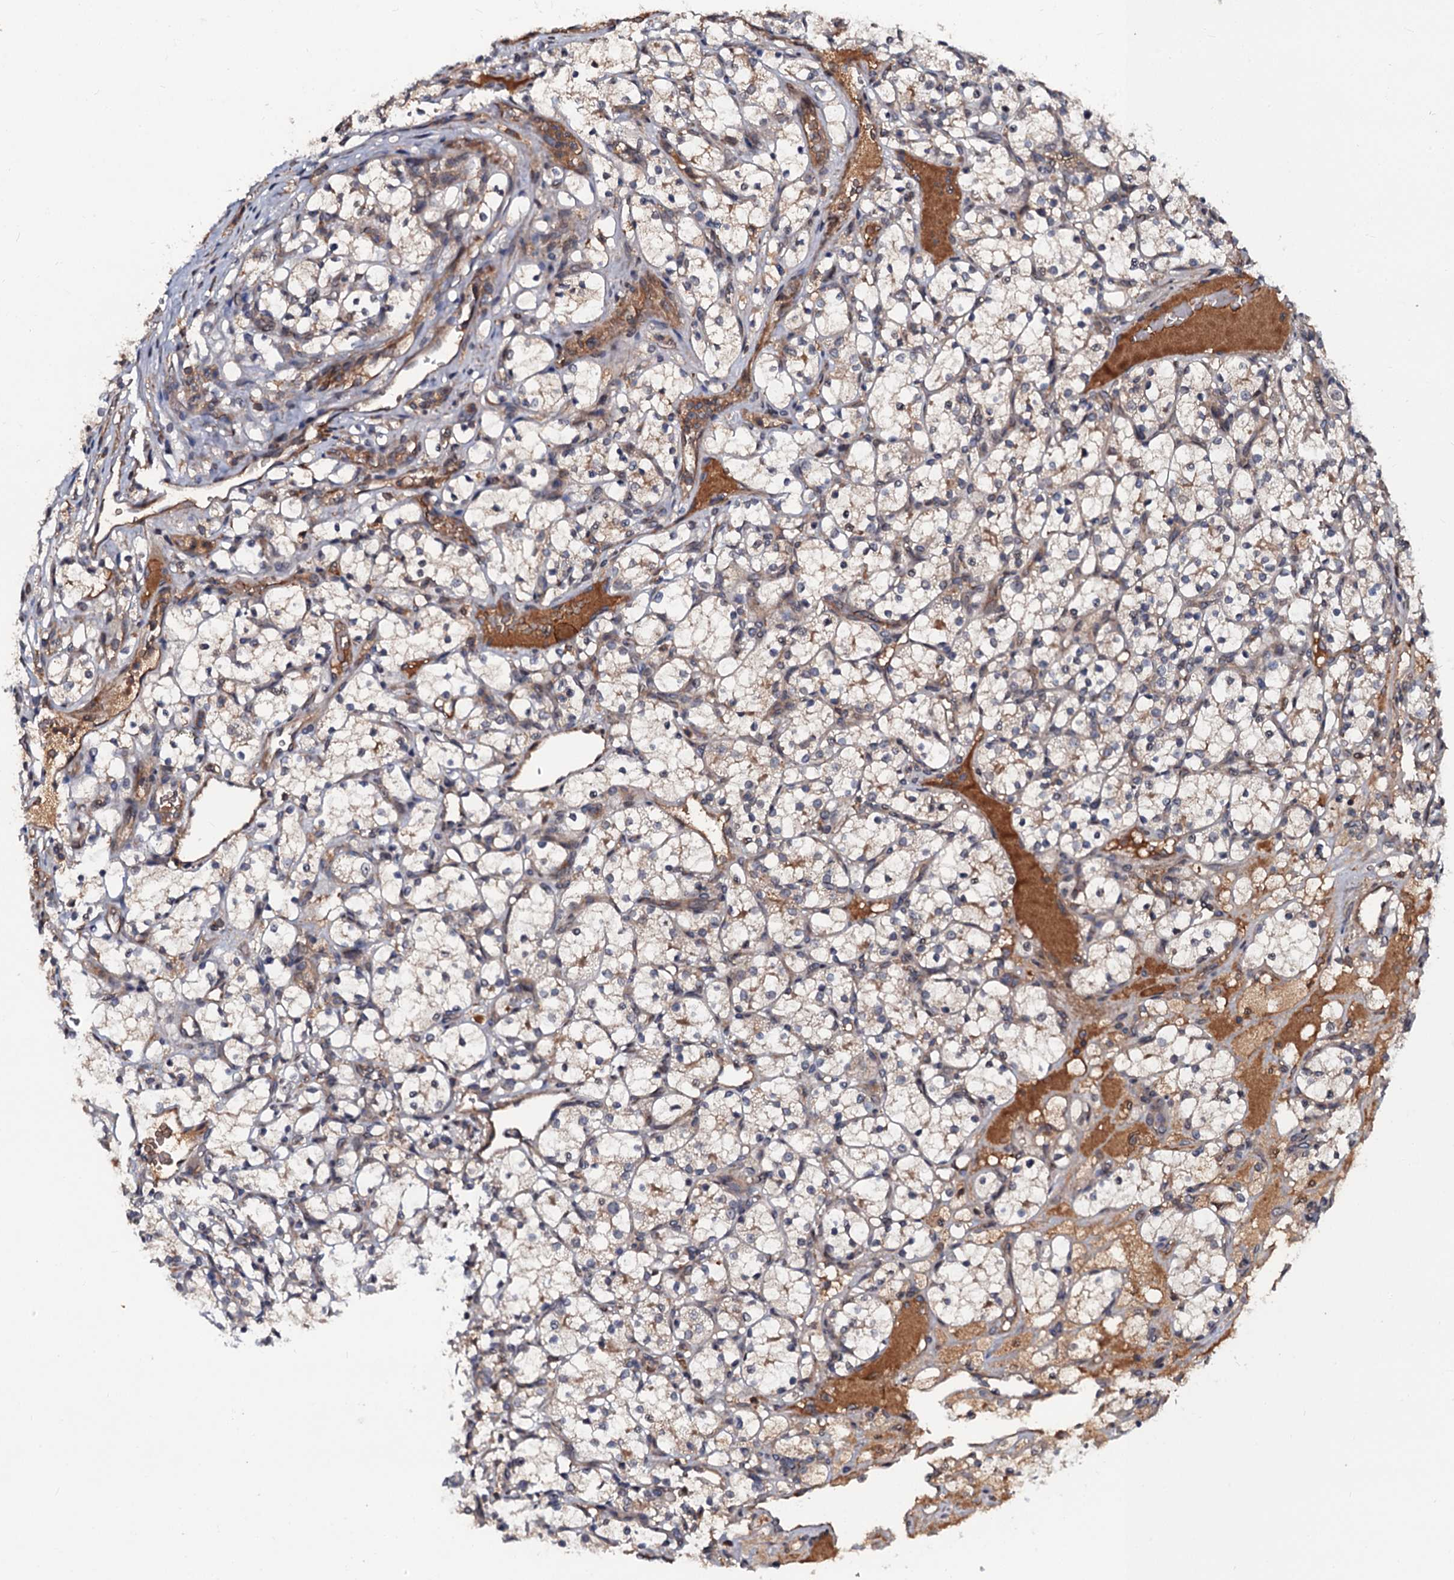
{"staining": {"intensity": "weak", "quantity": "<25%", "location": "cytoplasmic/membranous"}, "tissue": "renal cancer", "cell_type": "Tumor cells", "image_type": "cancer", "snomed": [{"axis": "morphology", "description": "Adenocarcinoma, NOS"}, {"axis": "topography", "description": "Kidney"}], "caption": "The histopathology image reveals no staining of tumor cells in adenocarcinoma (renal). The staining was performed using DAB to visualize the protein expression in brown, while the nuclei were stained in blue with hematoxylin (Magnification: 20x).", "gene": "N4BP1", "patient": {"sex": "female", "age": 69}}